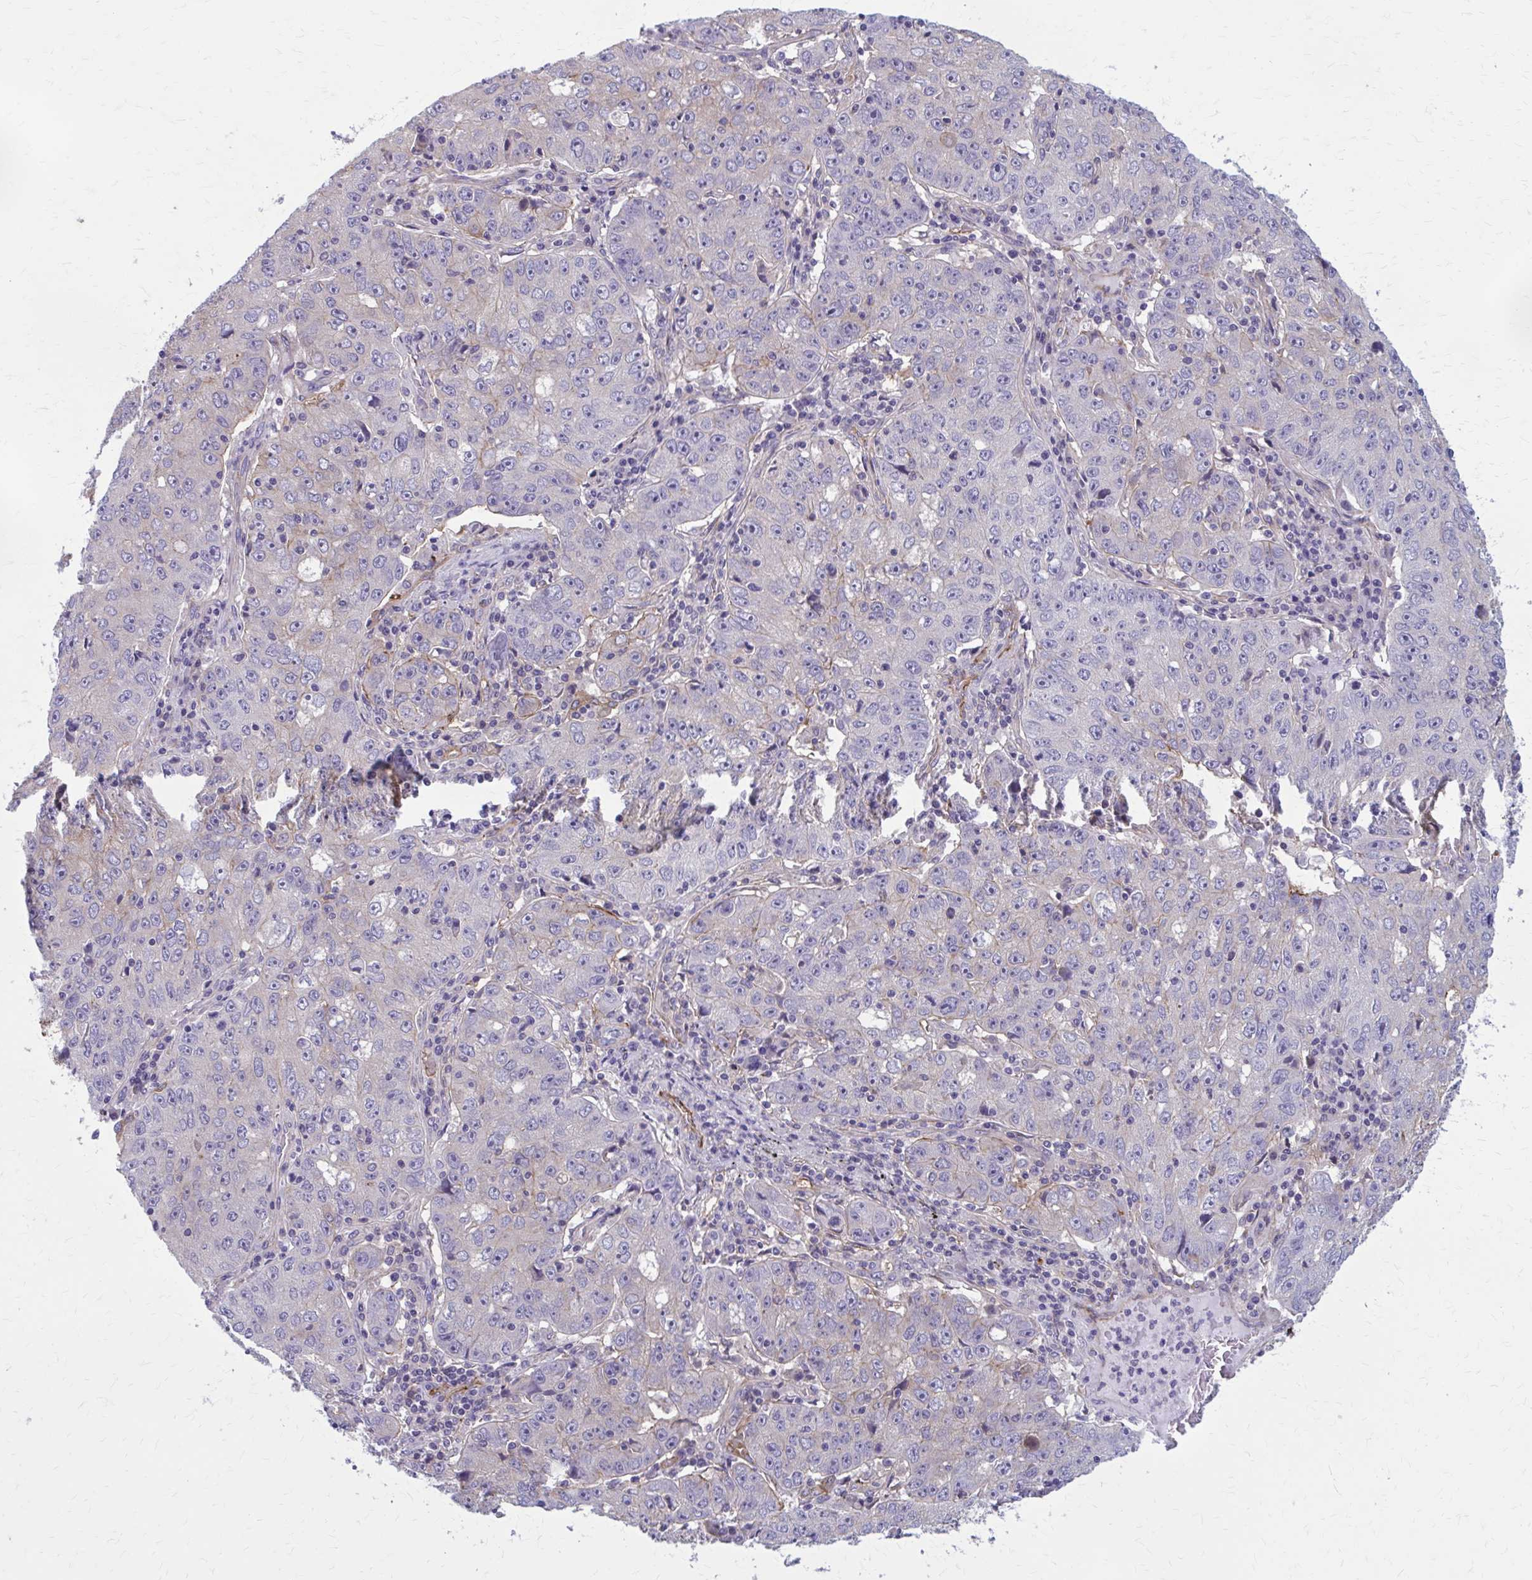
{"staining": {"intensity": "weak", "quantity": "<25%", "location": "cytoplasmic/membranous"}, "tissue": "lung cancer", "cell_type": "Tumor cells", "image_type": "cancer", "snomed": [{"axis": "morphology", "description": "Normal morphology"}, {"axis": "morphology", "description": "Adenocarcinoma, NOS"}, {"axis": "topography", "description": "Lymph node"}, {"axis": "topography", "description": "Lung"}], "caption": "High power microscopy image of an immunohistochemistry image of lung adenocarcinoma, revealing no significant staining in tumor cells.", "gene": "ZDHHC7", "patient": {"sex": "female", "age": 57}}